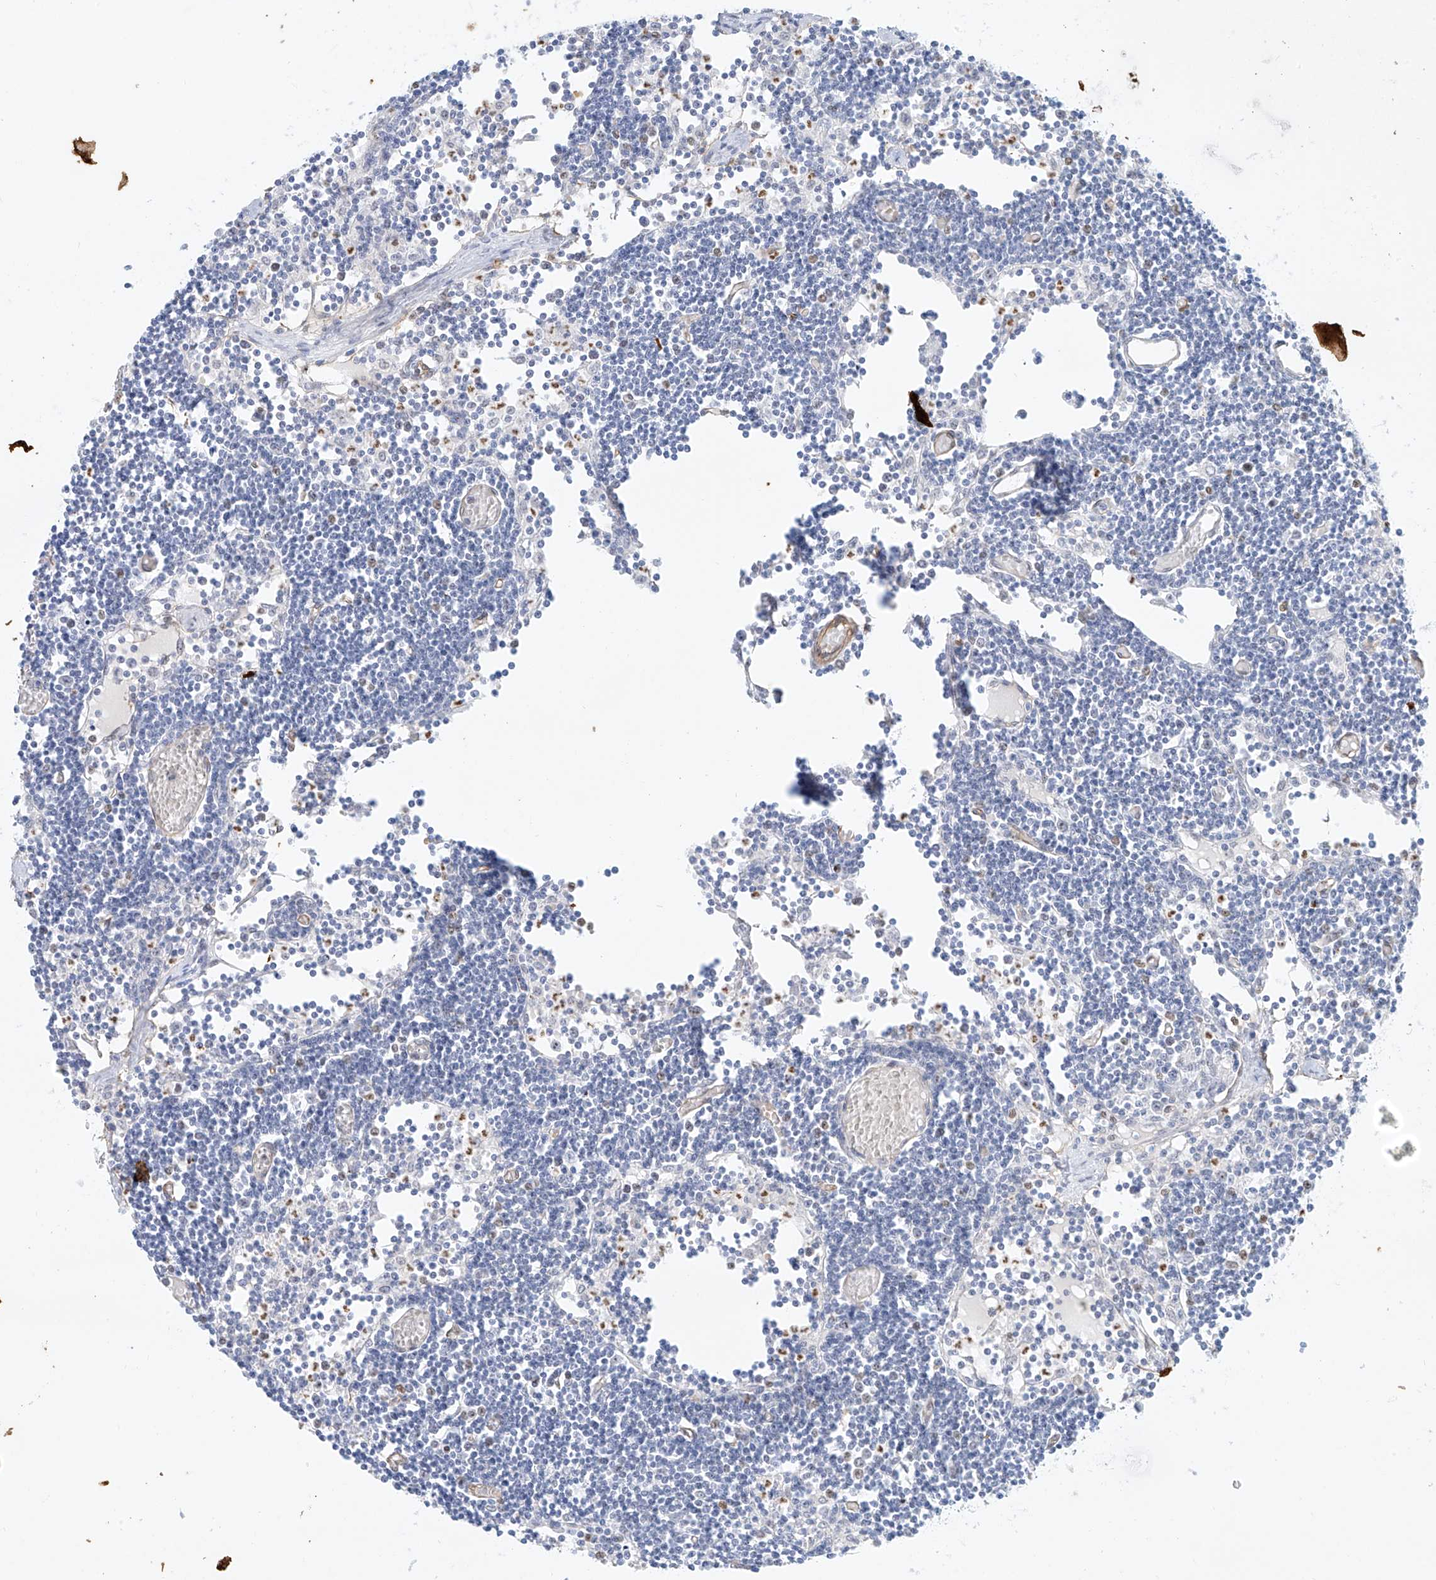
{"staining": {"intensity": "negative", "quantity": "none", "location": "none"}, "tissue": "lymph node", "cell_type": "Germinal center cells", "image_type": "normal", "snomed": [{"axis": "morphology", "description": "Normal tissue, NOS"}, {"axis": "topography", "description": "Lymph node"}], "caption": "Immunohistochemical staining of normal lymph node demonstrates no significant staining in germinal center cells.", "gene": "REEP2", "patient": {"sex": "female", "age": 11}}